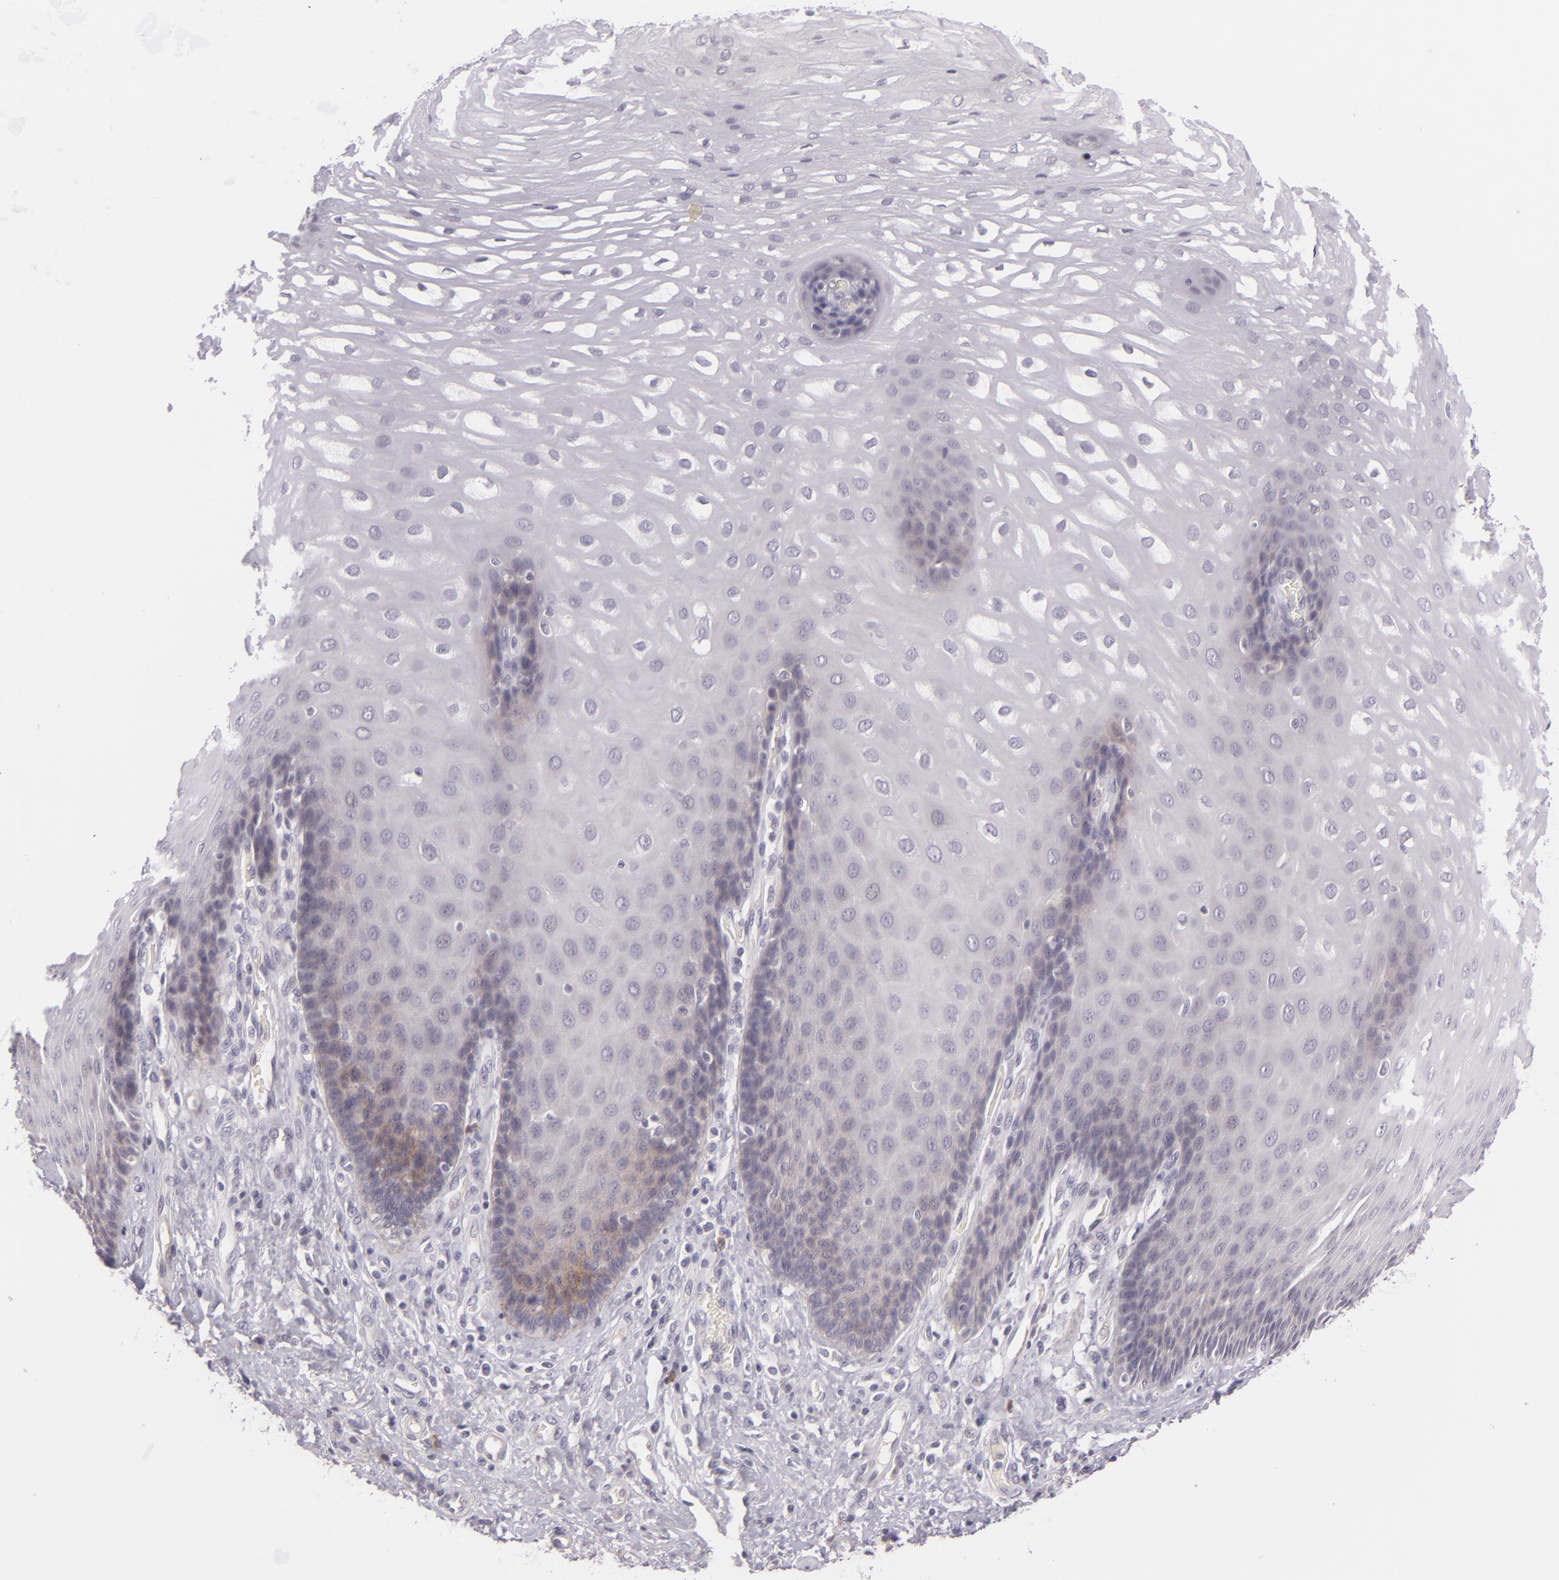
{"staining": {"intensity": "negative", "quantity": "none", "location": "none"}, "tissue": "esophagus", "cell_type": "Squamous epithelial cells", "image_type": "normal", "snomed": [{"axis": "morphology", "description": "Normal tissue, NOS"}, {"axis": "morphology", "description": "Adenocarcinoma, NOS"}, {"axis": "topography", "description": "Esophagus"}, {"axis": "topography", "description": "Stomach"}], "caption": "Immunohistochemistry (IHC) image of benign esophagus: human esophagus stained with DAB (3,3'-diaminobenzidine) demonstrates no significant protein staining in squamous epithelial cells.", "gene": "DAG1", "patient": {"sex": "male", "age": 62}}